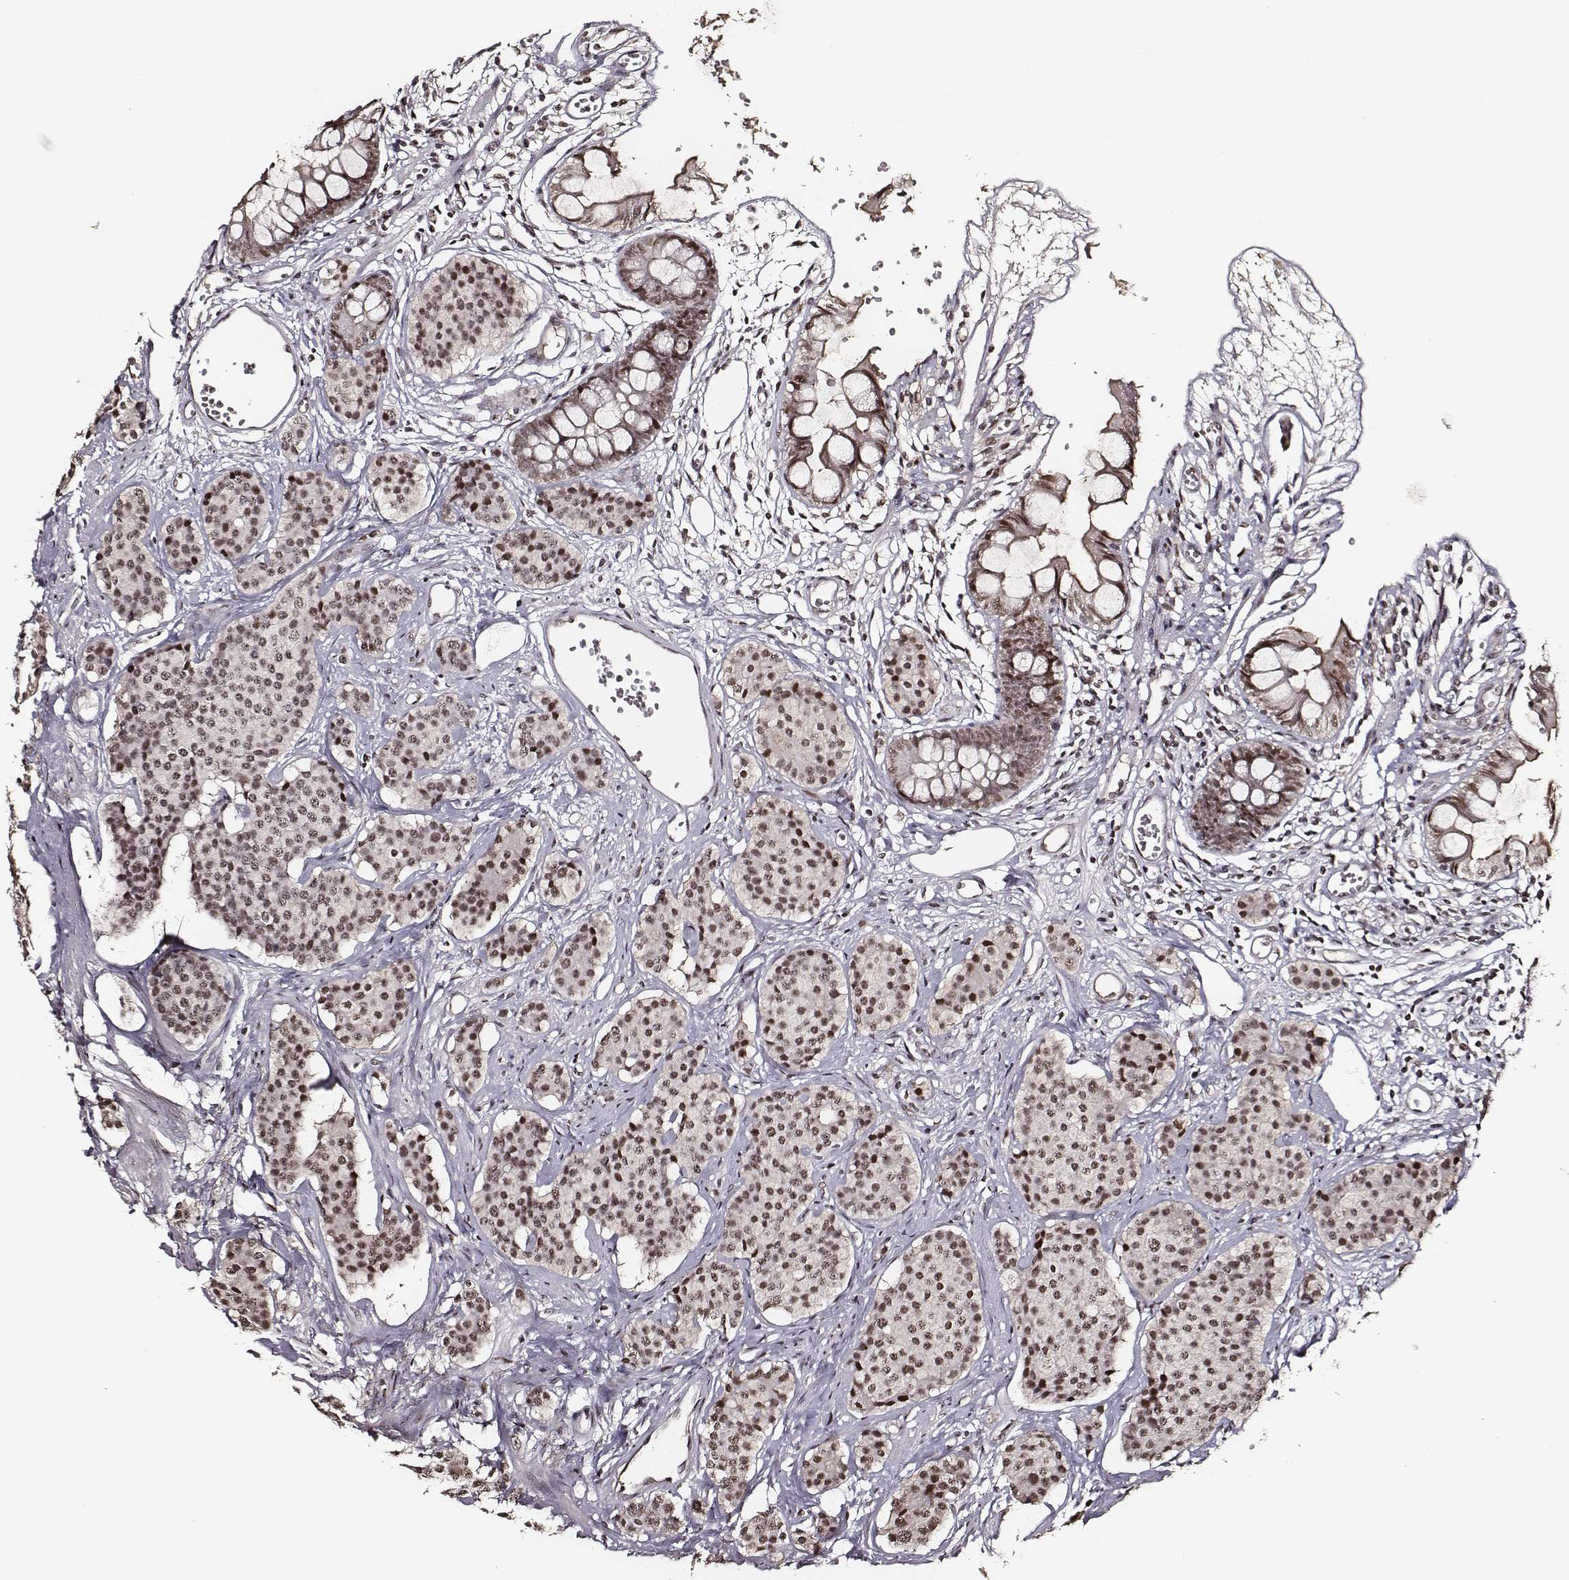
{"staining": {"intensity": "strong", "quantity": ">75%", "location": "nuclear"}, "tissue": "carcinoid", "cell_type": "Tumor cells", "image_type": "cancer", "snomed": [{"axis": "morphology", "description": "Carcinoid, malignant, NOS"}, {"axis": "topography", "description": "Small intestine"}], "caption": "IHC histopathology image of neoplastic tissue: human carcinoid stained using immunohistochemistry exhibits high levels of strong protein expression localized specifically in the nuclear of tumor cells, appearing as a nuclear brown color.", "gene": "PPARA", "patient": {"sex": "female", "age": 64}}